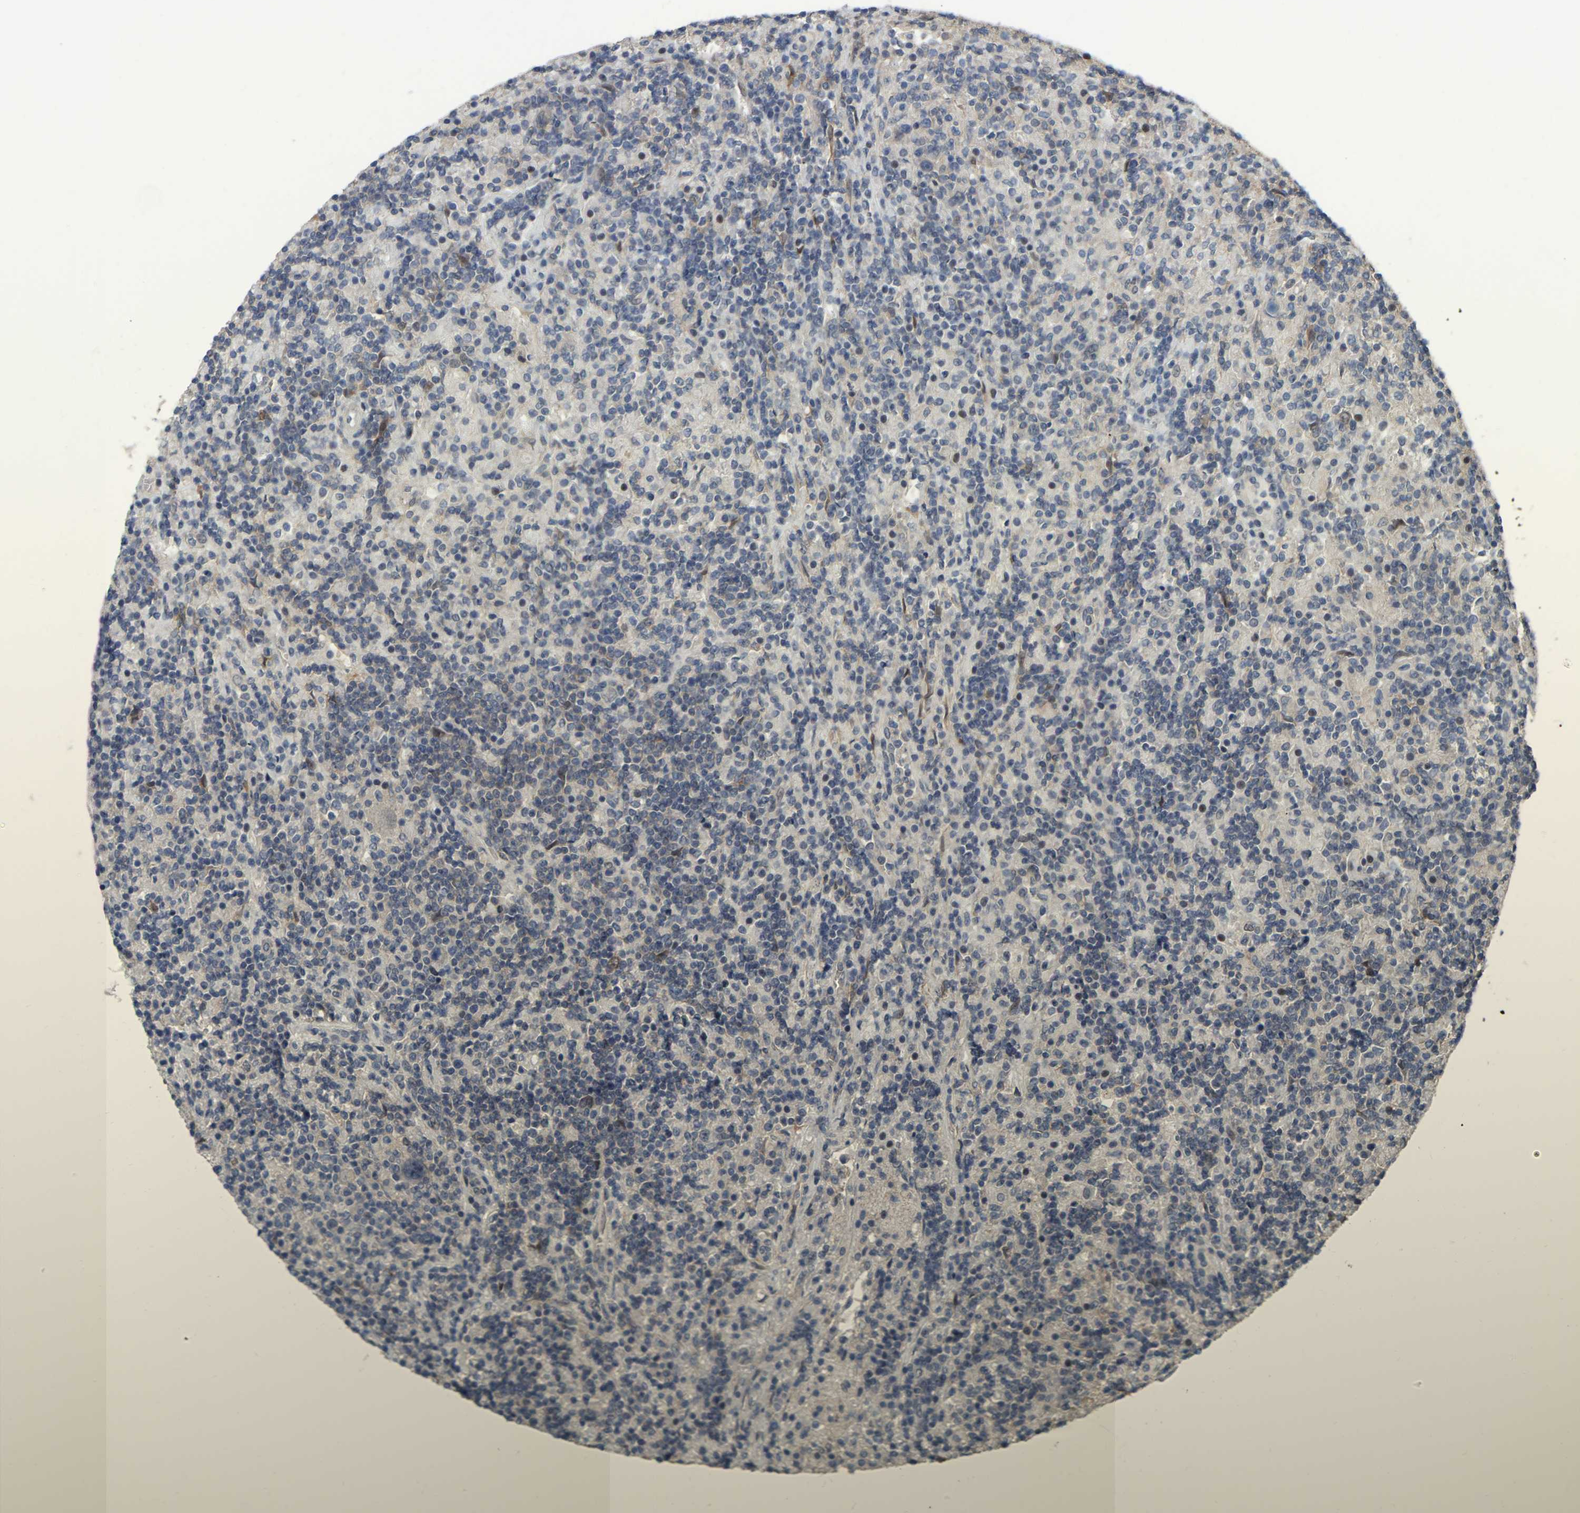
{"staining": {"intensity": "moderate", "quantity": "<25%", "location": "cytoplasmic/membranous"}, "tissue": "lymphoma", "cell_type": "Tumor cells", "image_type": "cancer", "snomed": [{"axis": "morphology", "description": "Hodgkin's disease, NOS"}, {"axis": "topography", "description": "Lymph node"}], "caption": "DAB immunohistochemical staining of lymphoma reveals moderate cytoplasmic/membranous protein expression in about <25% of tumor cells. (Stains: DAB in brown, nuclei in blue, Microscopy: brightfield microscopy at high magnification).", "gene": "RUVBL1", "patient": {"sex": "male", "age": 70}}